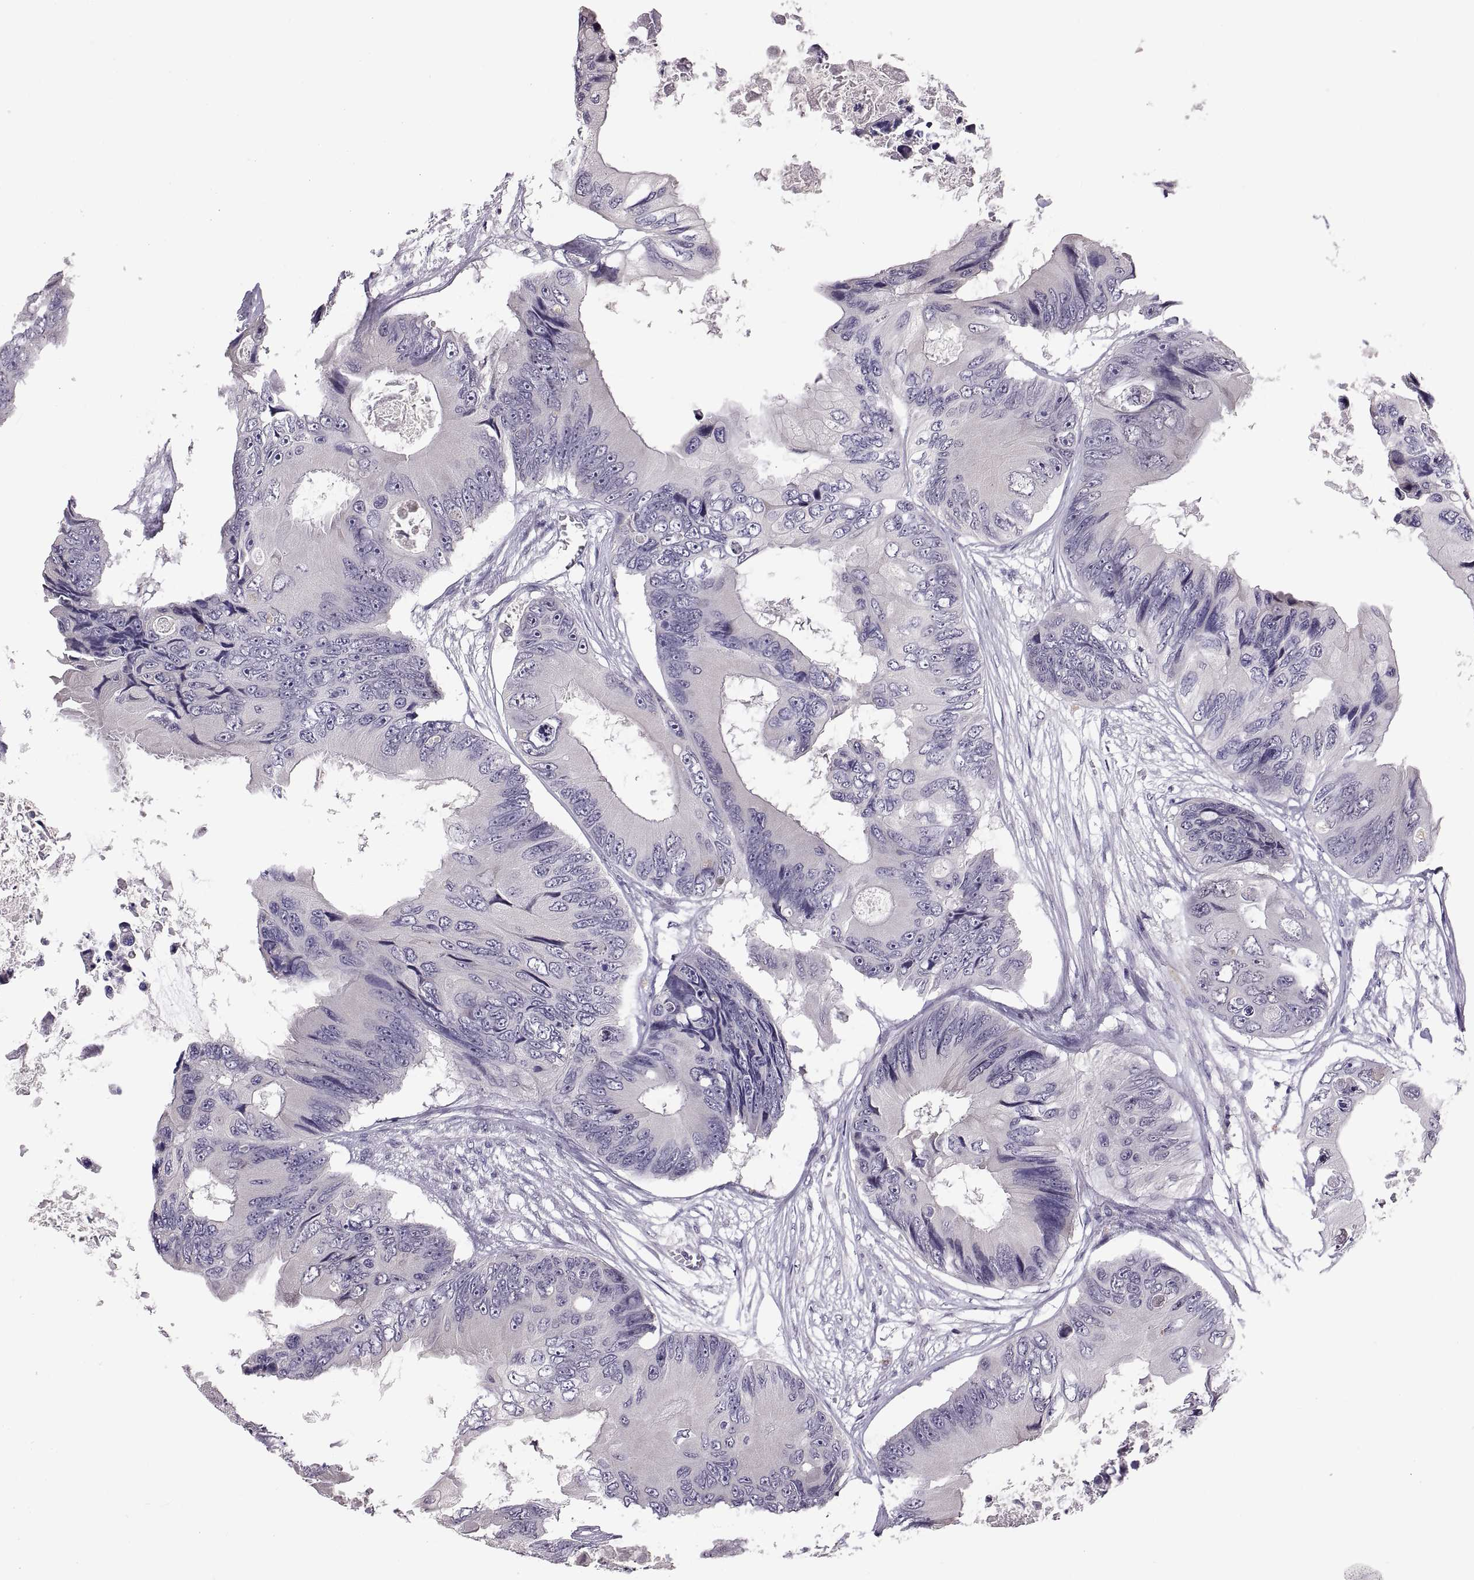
{"staining": {"intensity": "negative", "quantity": "none", "location": "none"}, "tissue": "colorectal cancer", "cell_type": "Tumor cells", "image_type": "cancer", "snomed": [{"axis": "morphology", "description": "Adenocarcinoma, NOS"}, {"axis": "topography", "description": "Rectum"}], "caption": "IHC of colorectal cancer shows no positivity in tumor cells. The staining was performed using DAB (3,3'-diaminobenzidine) to visualize the protein expression in brown, while the nuclei were stained in blue with hematoxylin (Magnification: 20x).", "gene": "MAGEB18", "patient": {"sex": "male", "age": 63}}